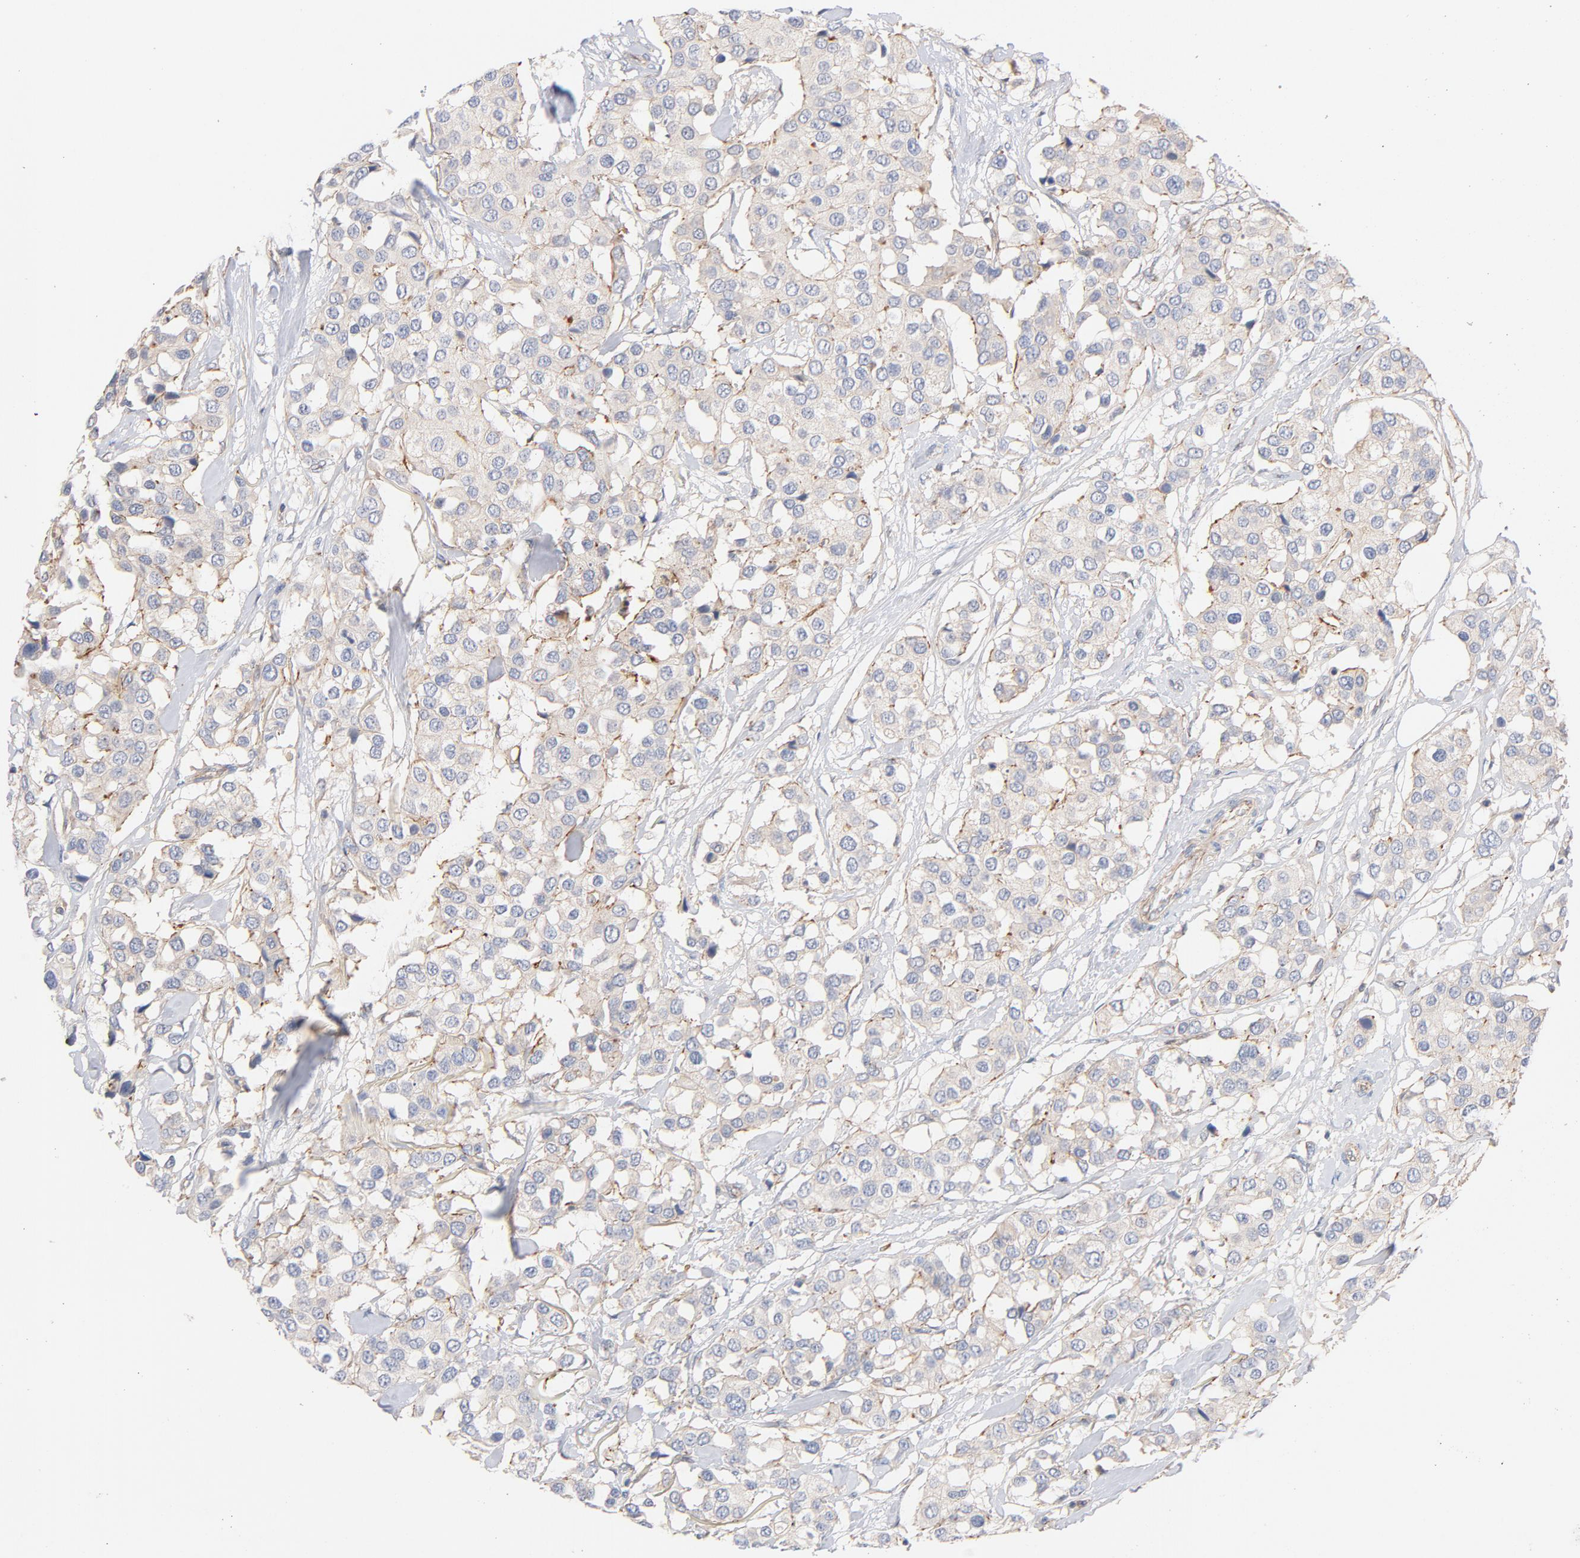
{"staining": {"intensity": "weak", "quantity": "25%-75%", "location": "cytoplasmic/membranous"}, "tissue": "breast cancer", "cell_type": "Tumor cells", "image_type": "cancer", "snomed": [{"axis": "morphology", "description": "Duct carcinoma"}, {"axis": "topography", "description": "Breast"}], "caption": "There is low levels of weak cytoplasmic/membranous staining in tumor cells of breast cancer (infiltrating ductal carcinoma), as demonstrated by immunohistochemical staining (brown color).", "gene": "STRN3", "patient": {"sex": "female", "age": 80}}